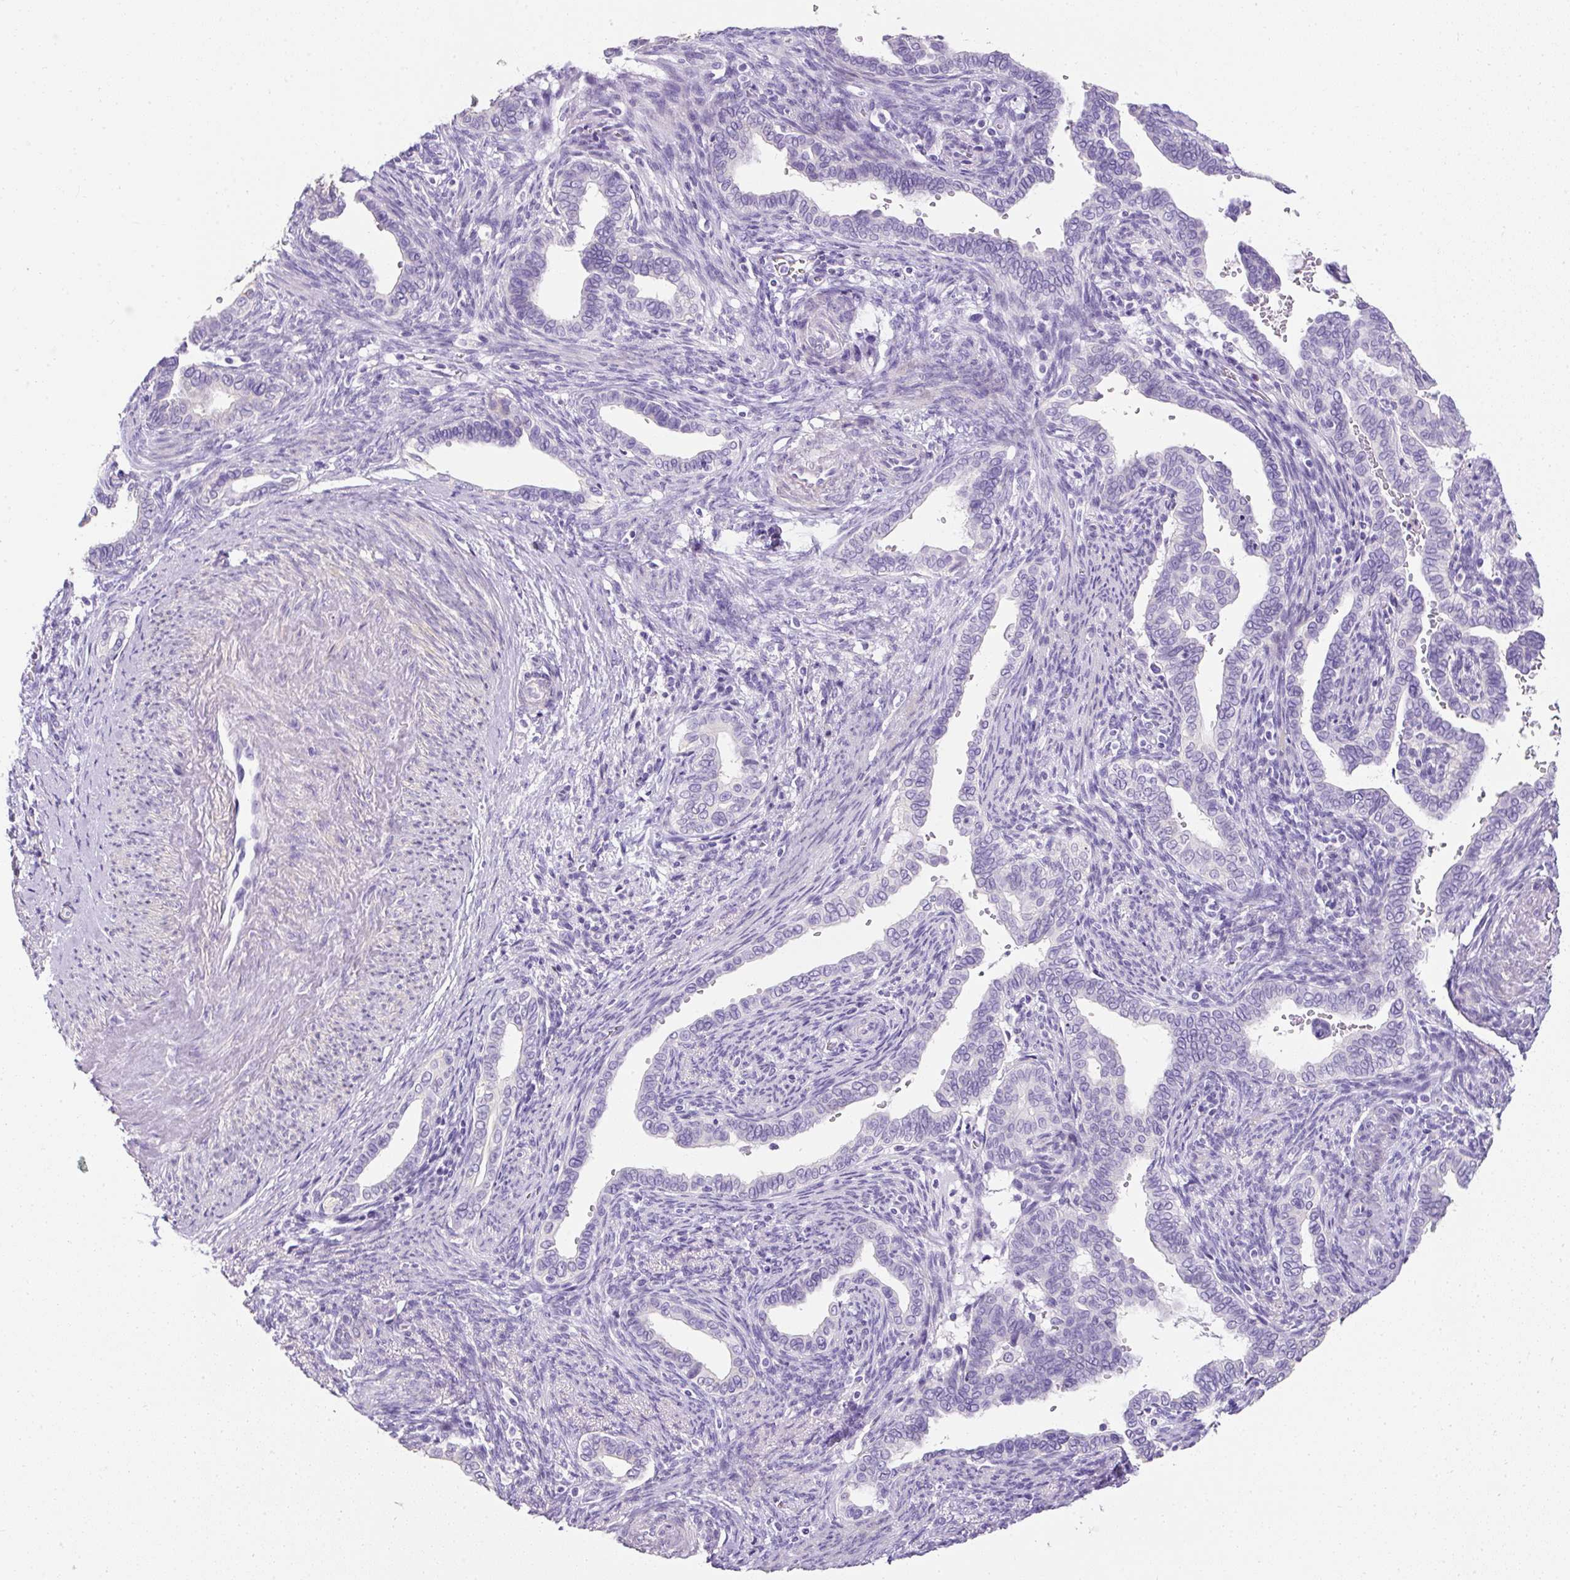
{"staining": {"intensity": "negative", "quantity": "none", "location": "none"}, "tissue": "cervical cancer", "cell_type": "Tumor cells", "image_type": "cancer", "snomed": [{"axis": "morphology", "description": "Adenocarcinoma, NOS"}, {"axis": "morphology", "description": "Adenocarcinoma, Low grade"}, {"axis": "topography", "description": "Cervix"}], "caption": "DAB immunohistochemical staining of human adenocarcinoma (cervical) shows no significant expression in tumor cells.", "gene": "C2CD4C", "patient": {"sex": "female", "age": 35}}